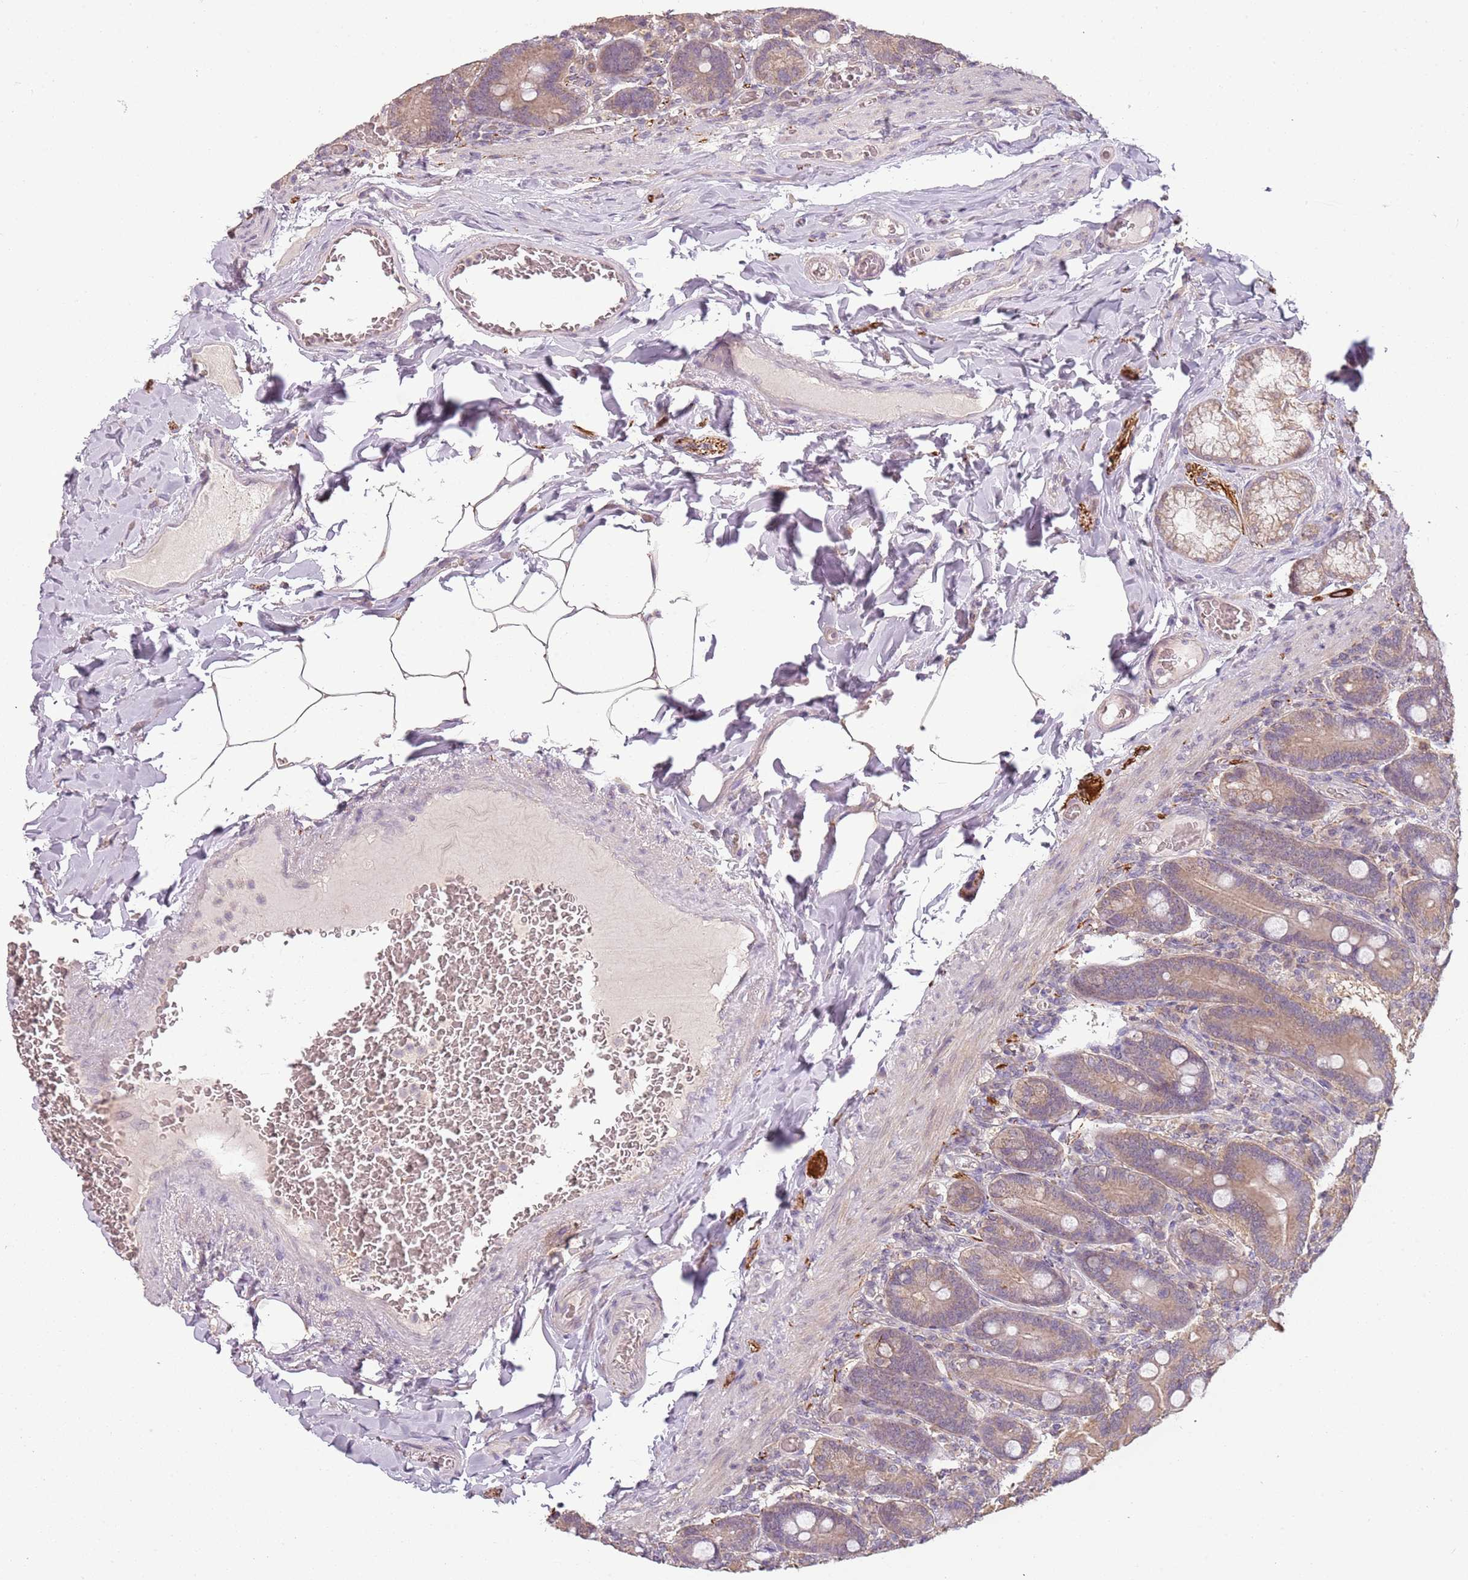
{"staining": {"intensity": "moderate", "quantity": ">75%", "location": "cytoplasmic/membranous"}, "tissue": "duodenum", "cell_type": "Glandular cells", "image_type": "normal", "snomed": [{"axis": "morphology", "description": "Normal tissue, NOS"}, {"axis": "topography", "description": "Duodenum"}], "caption": "This micrograph shows immunohistochemistry staining of normal duodenum, with medium moderate cytoplasmic/membranous staining in approximately >75% of glandular cells.", "gene": "TEKT4", "patient": {"sex": "female", "age": 62}}